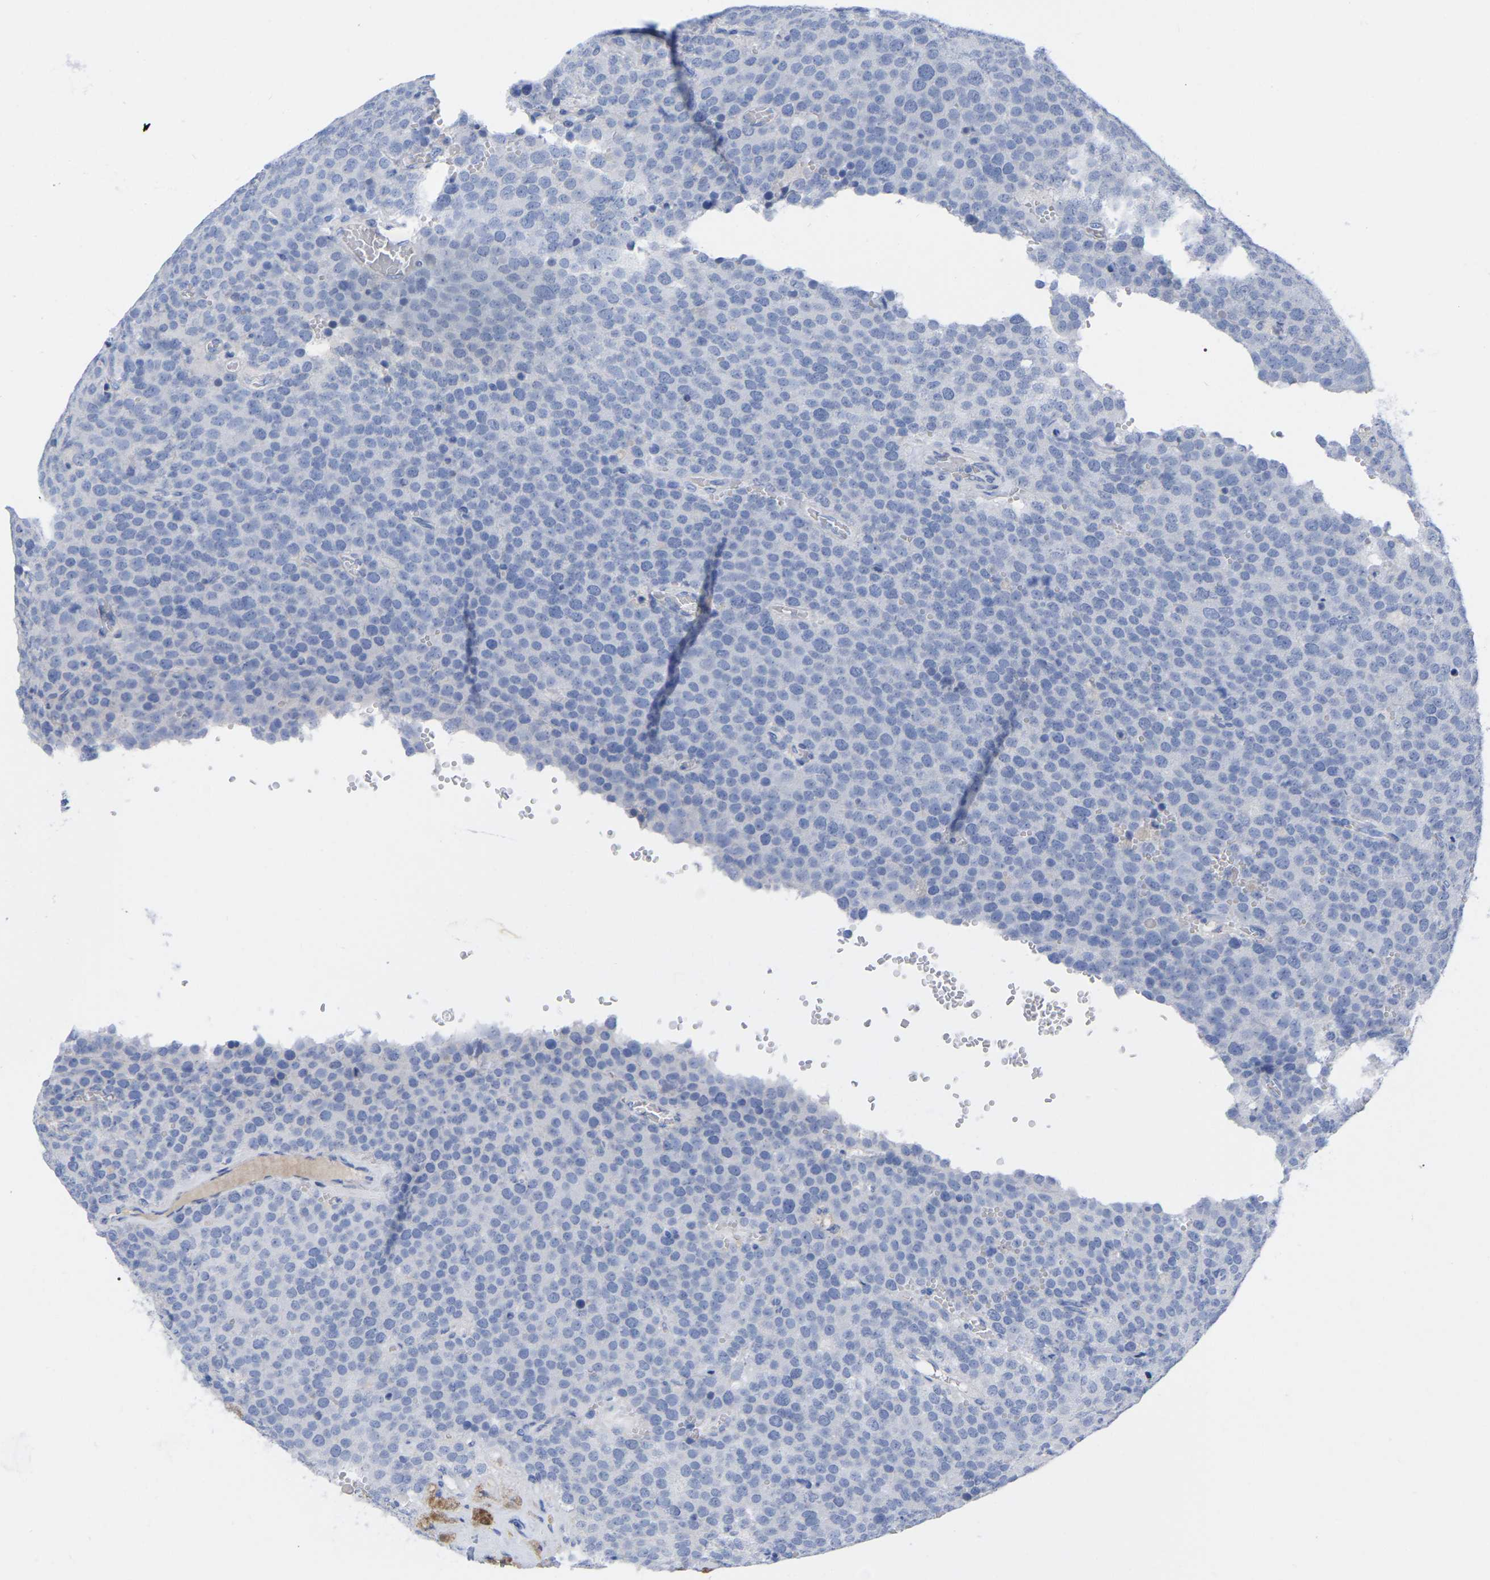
{"staining": {"intensity": "negative", "quantity": "none", "location": "none"}, "tissue": "testis cancer", "cell_type": "Tumor cells", "image_type": "cancer", "snomed": [{"axis": "morphology", "description": "Normal tissue, NOS"}, {"axis": "morphology", "description": "Seminoma, NOS"}, {"axis": "topography", "description": "Testis"}], "caption": "IHC histopathology image of neoplastic tissue: testis cancer (seminoma) stained with DAB (3,3'-diaminobenzidine) exhibits no significant protein expression in tumor cells. (Stains: DAB (3,3'-diaminobenzidine) immunohistochemistry with hematoxylin counter stain, Microscopy: brightfield microscopy at high magnification).", "gene": "HAPLN1", "patient": {"sex": "male", "age": 71}}